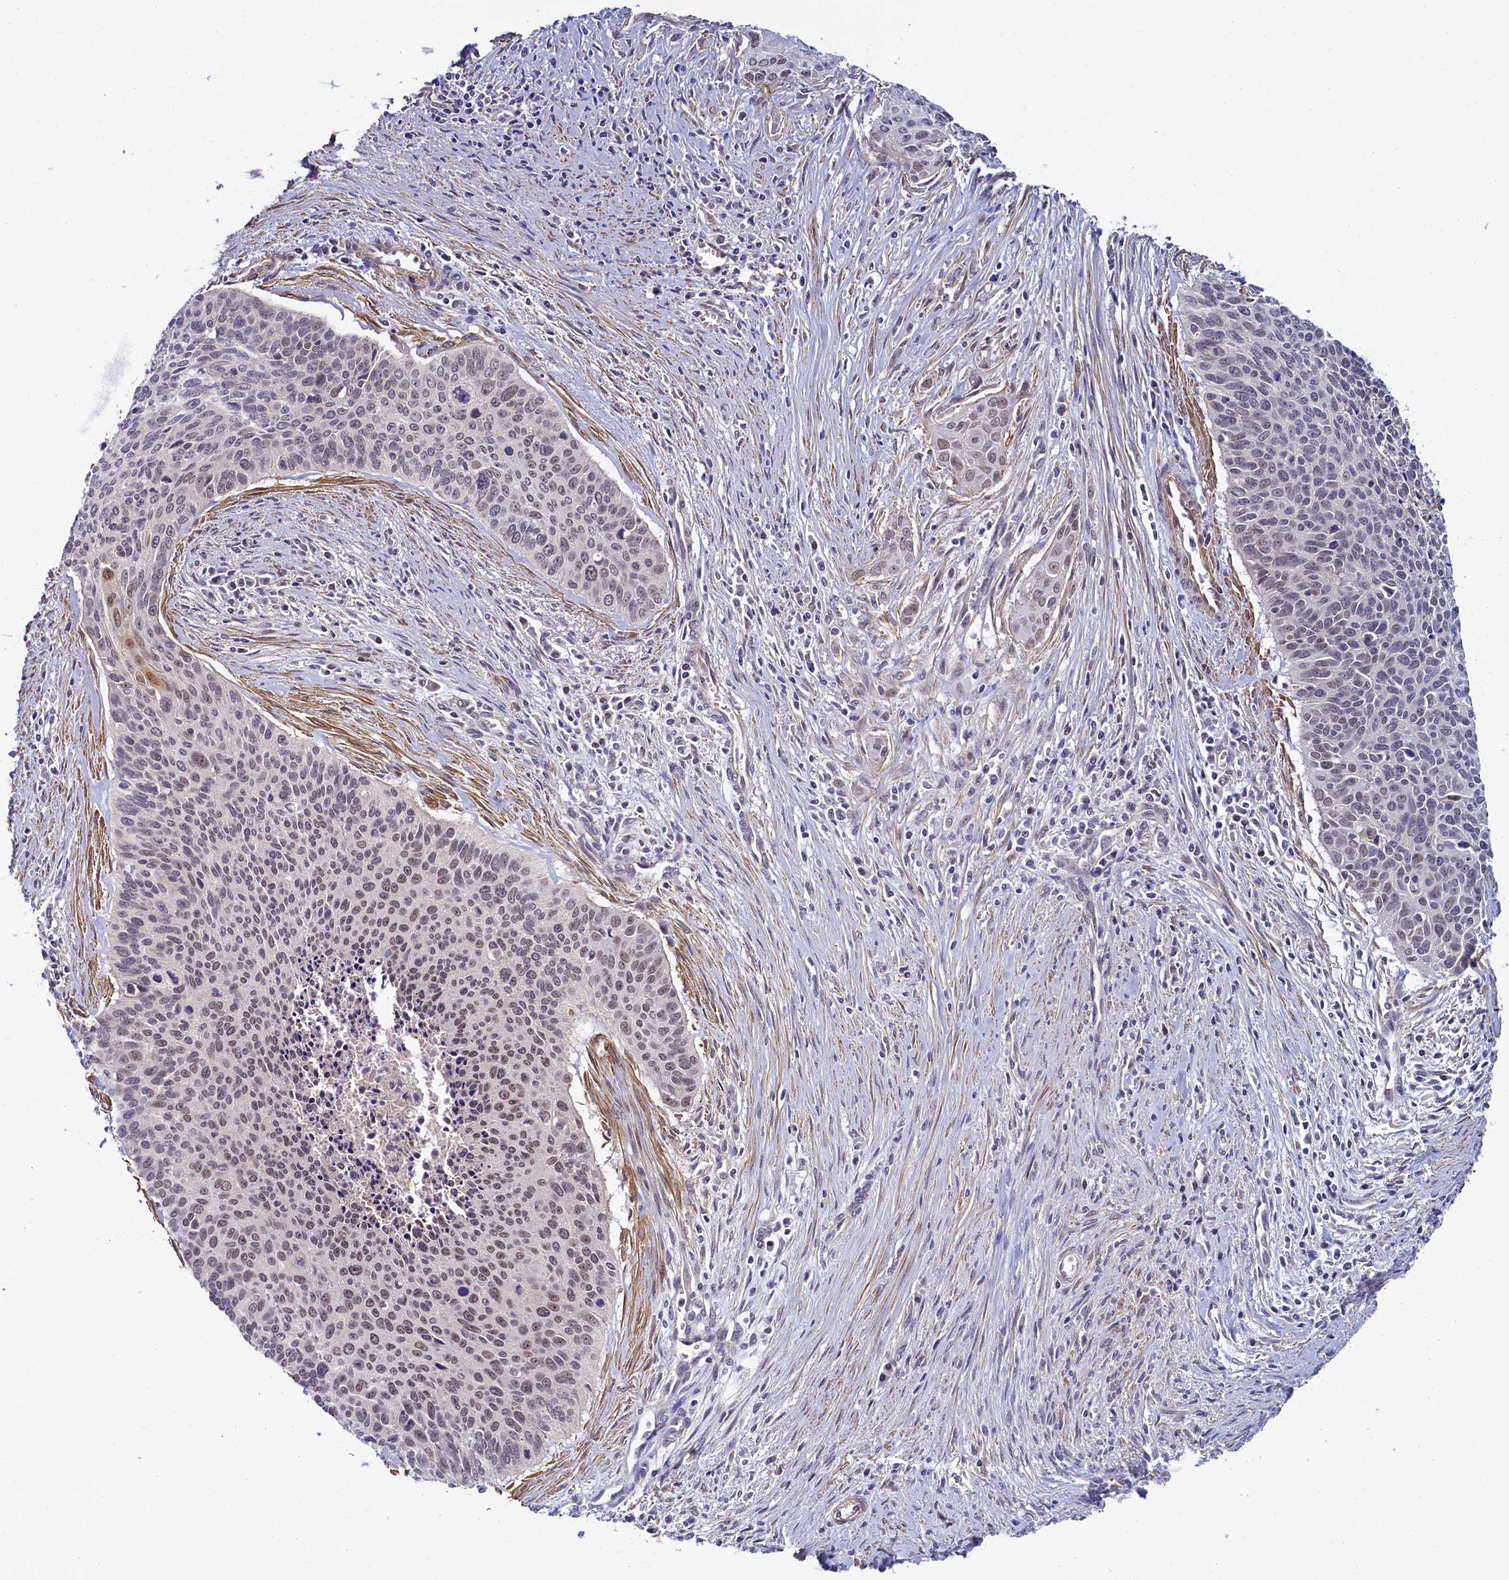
{"staining": {"intensity": "weak", "quantity": "25%-75%", "location": "nuclear"}, "tissue": "cervical cancer", "cell_type": "Tumor cells", "image_type": "cancer", "snomed": [{"axis": "morphology", "description": "Squamous cell carcinoma, NOS"}, {"axis": "topography", "description": "Cervix"}], "caption": "A brown stain highlights weak nuclear expression of a protein in human squamous cell carcinoma (cervical) tumor cells. (DAB = brown stain, brightfield microscopy at high magnification).", "gene": "INTS14", "patient": {"sex": "female", "age": 55}}